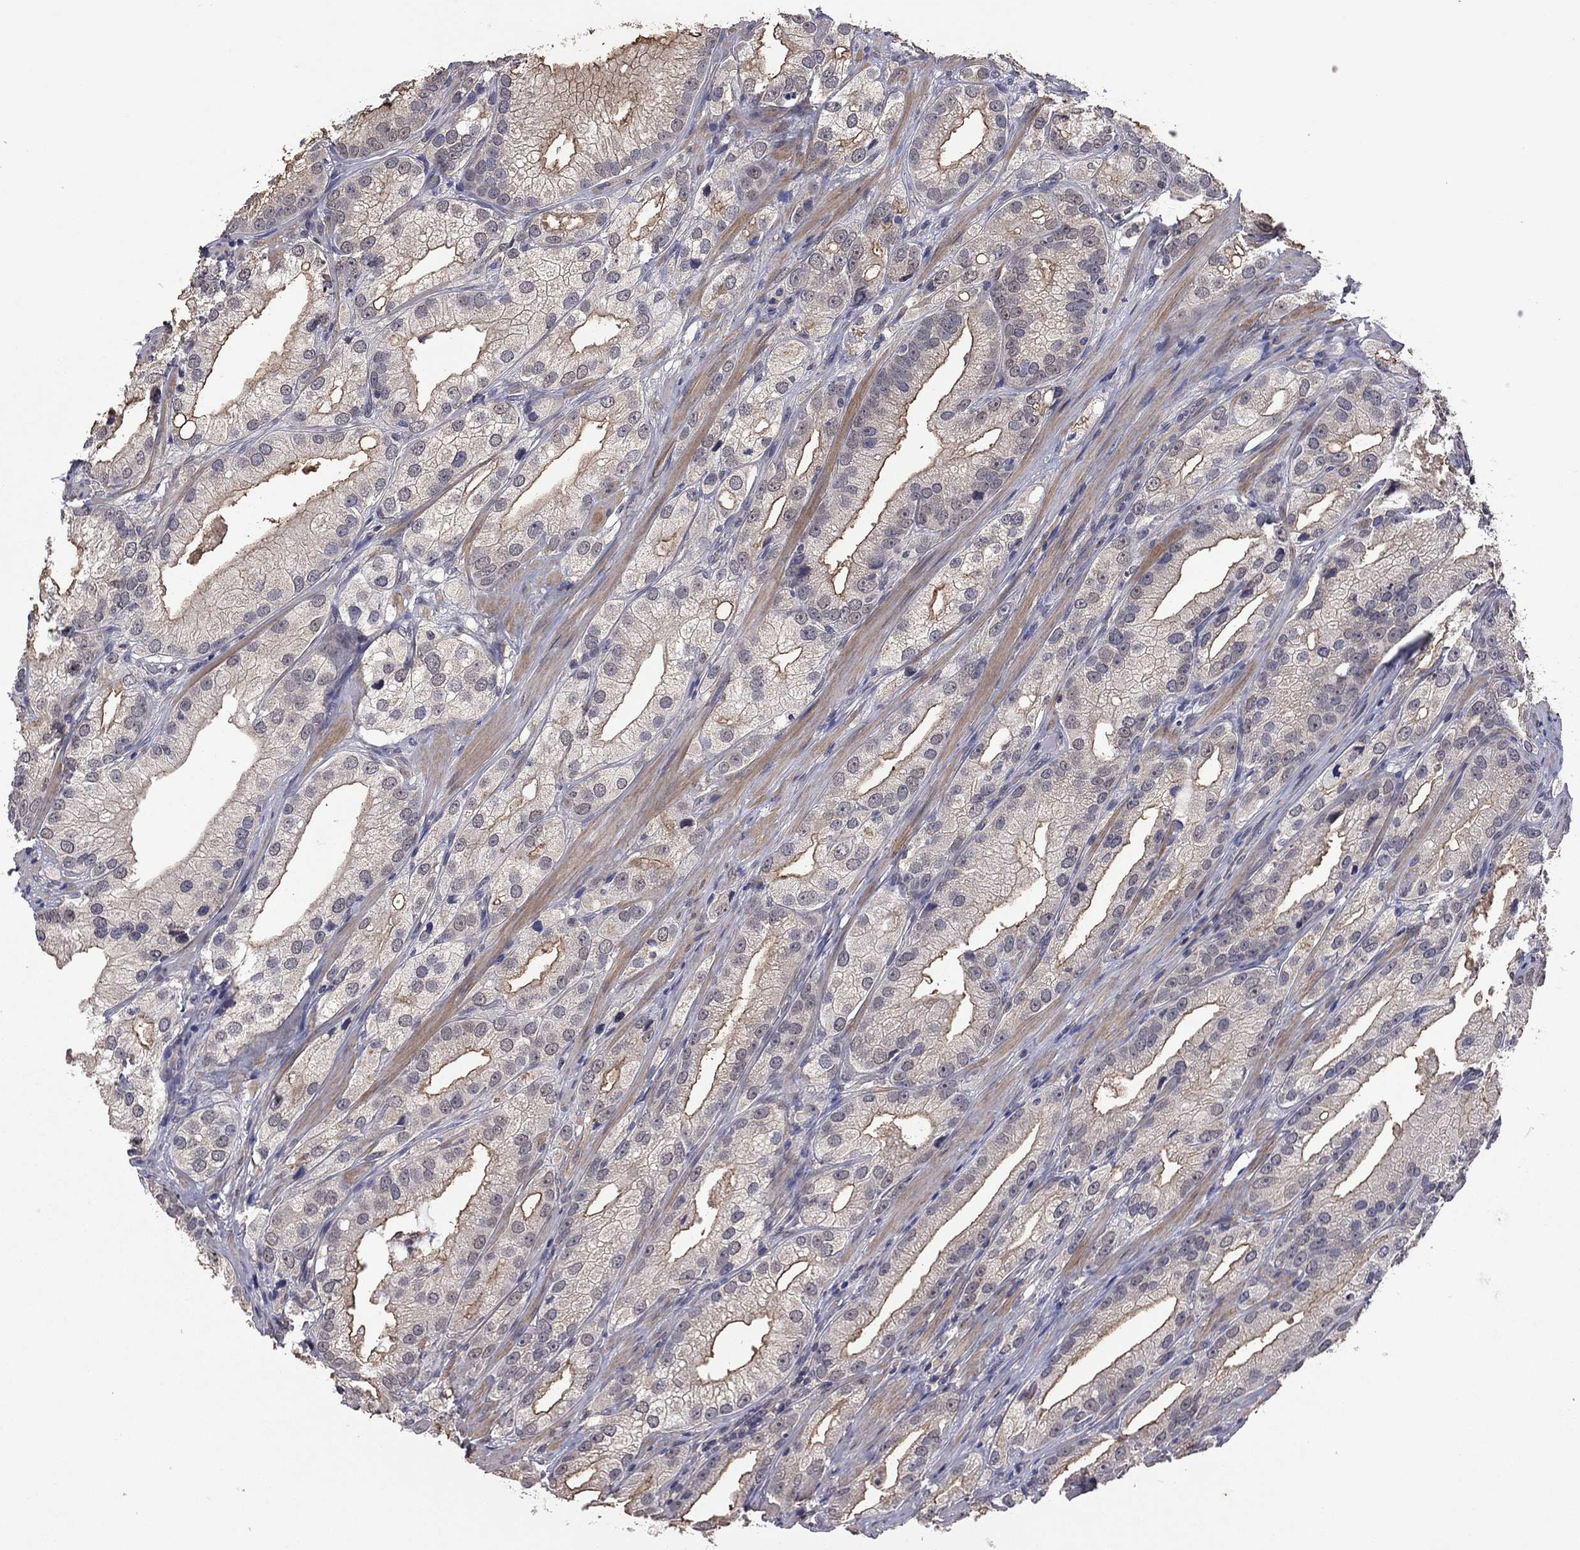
{"staining": {"intensity": "moderate", "quantity": "25%-75%", "location": "cytoplasmic/membranous"}, "tissue": "prostate cancer", "cell_type": "Tumor cells", "image_type": "cancer", "snomed": [{"axis": "morphology", "description": "Adenocarcinoma, High grade"}, {"axis": "topography", "description": "Prostate and seminal vesicle, NOS"}], "caption": "This histopathology image reveals prostate adenocarcinoma (high-grade) stained with immunohistochemistry to label a protein in brown. The cytoplasmic/membranous of tumor cells show moderate positivity for the protein. Nuclei are counter-stained blue.", "gene": "TSNARE1", "patient": {"sex": "male", "age": 62}}